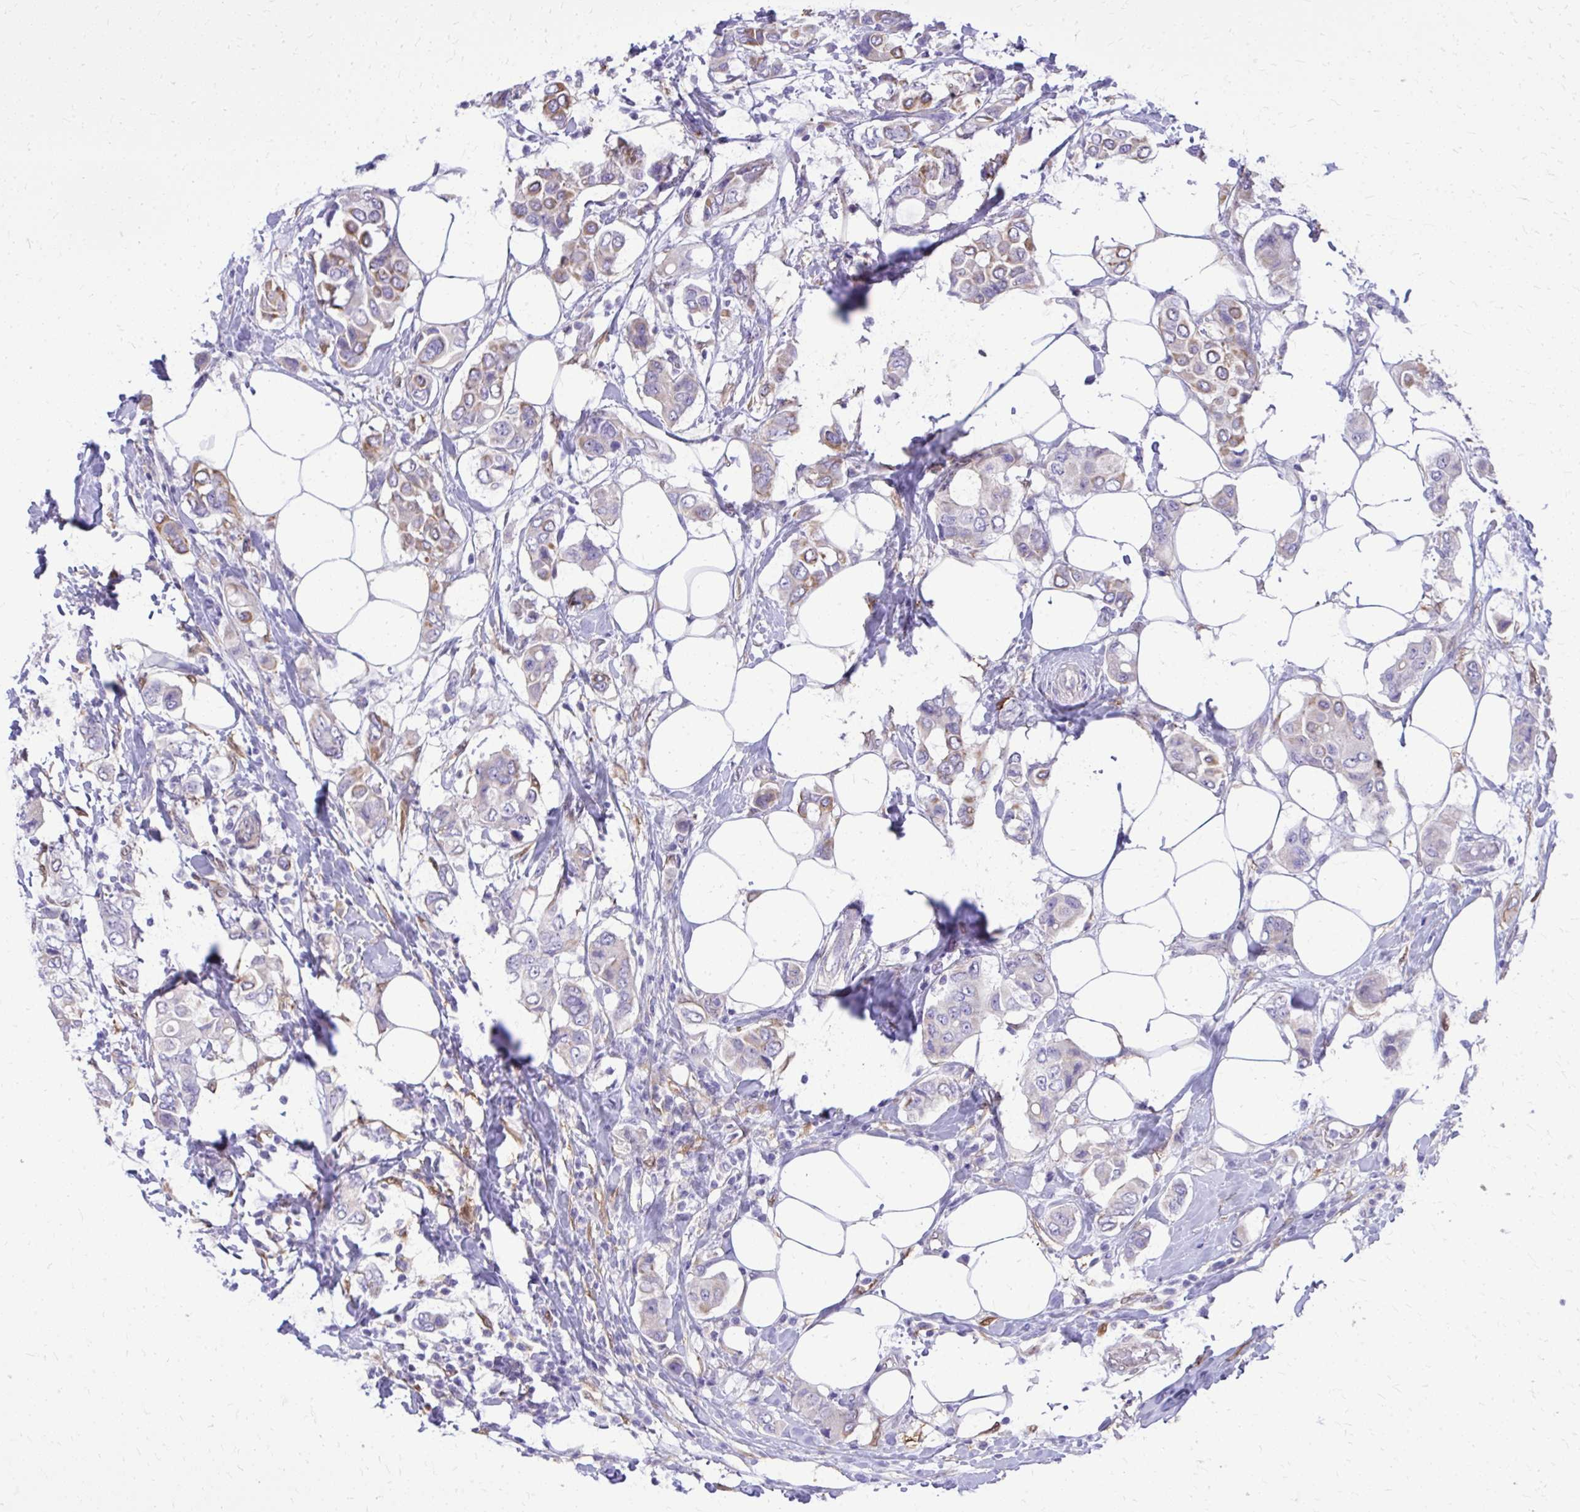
{"staining": {"intensity": "moderate", "quantity": "<25%", "location": "cytoplasmic/membranous"}, "tissue": "breast cancer", "cell_type": "Tumor cells", "image_type": "cancer", "snomed": [{"axis": "morphology", "description": "Lobular carcinoma"}, {"axis": "topography", "description": "Breast"}], "caption": "Immunohistochemistry (IHC) of human breast cancer (lobular carcinoma) exhibits low levels of moderate cytoplasmic/membranous expression in approximately <25% of tumor cells.", "gene": "NNMT", "patient": {"sex": "female", "age": 51}}